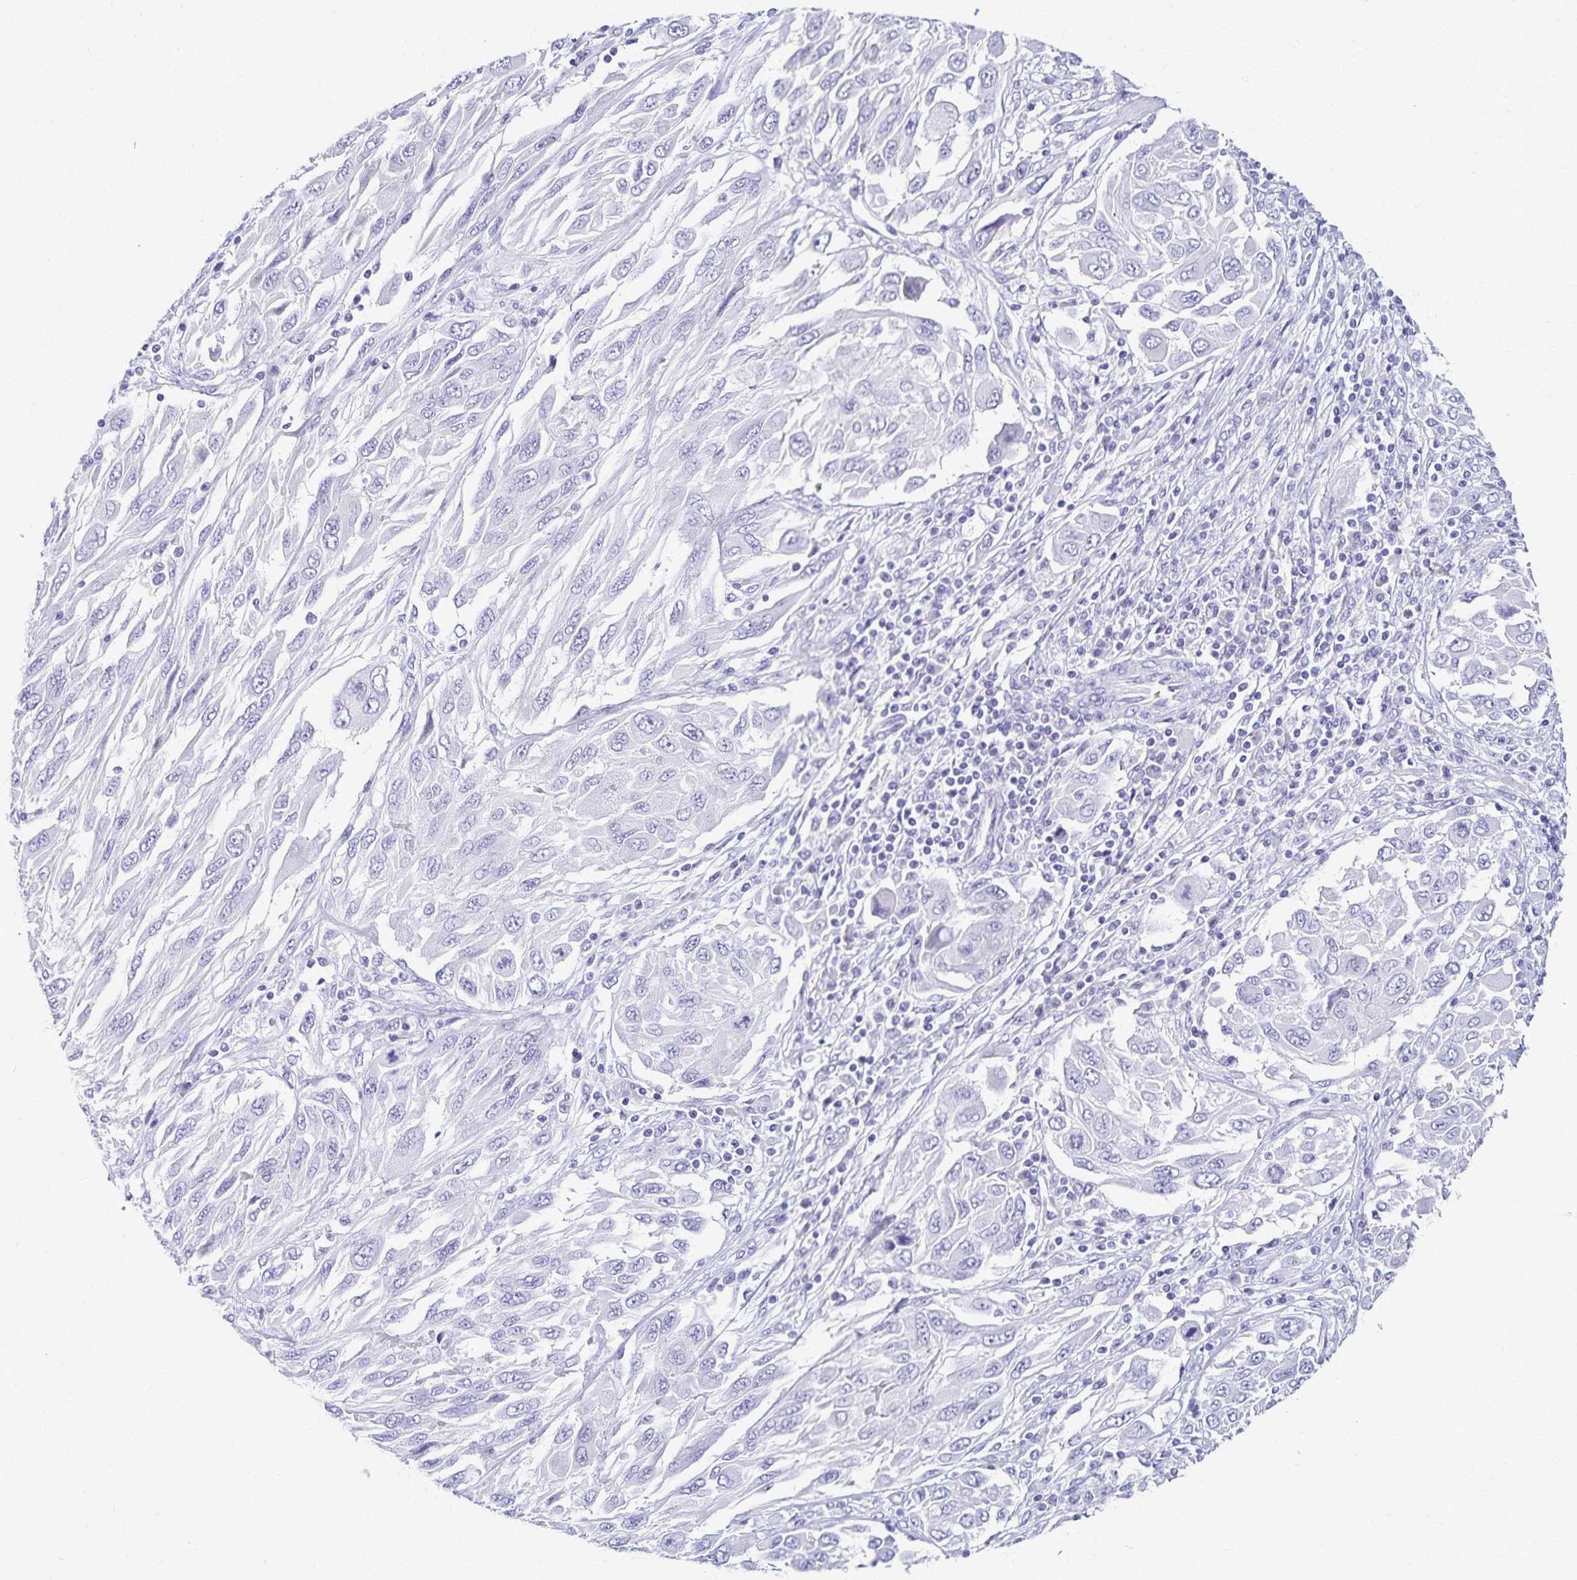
{"staining": {"intensity": "negative", "quantity": "none", "location": "none"}, "tissue": "melanoma", "cell_type": "Tumor cells", "image_type": "cancer", "snomed": [{"axis": "morphology", "description": "Malignant melanoma, NOS"}, {"axis": "topography", "description": "Skin"}], "caption": "Protein analysis of melanoma exhibits no significant positivity in tumor cells.", "gene": "C2orf50", "patient": {"sex": "female", "age": 91}}